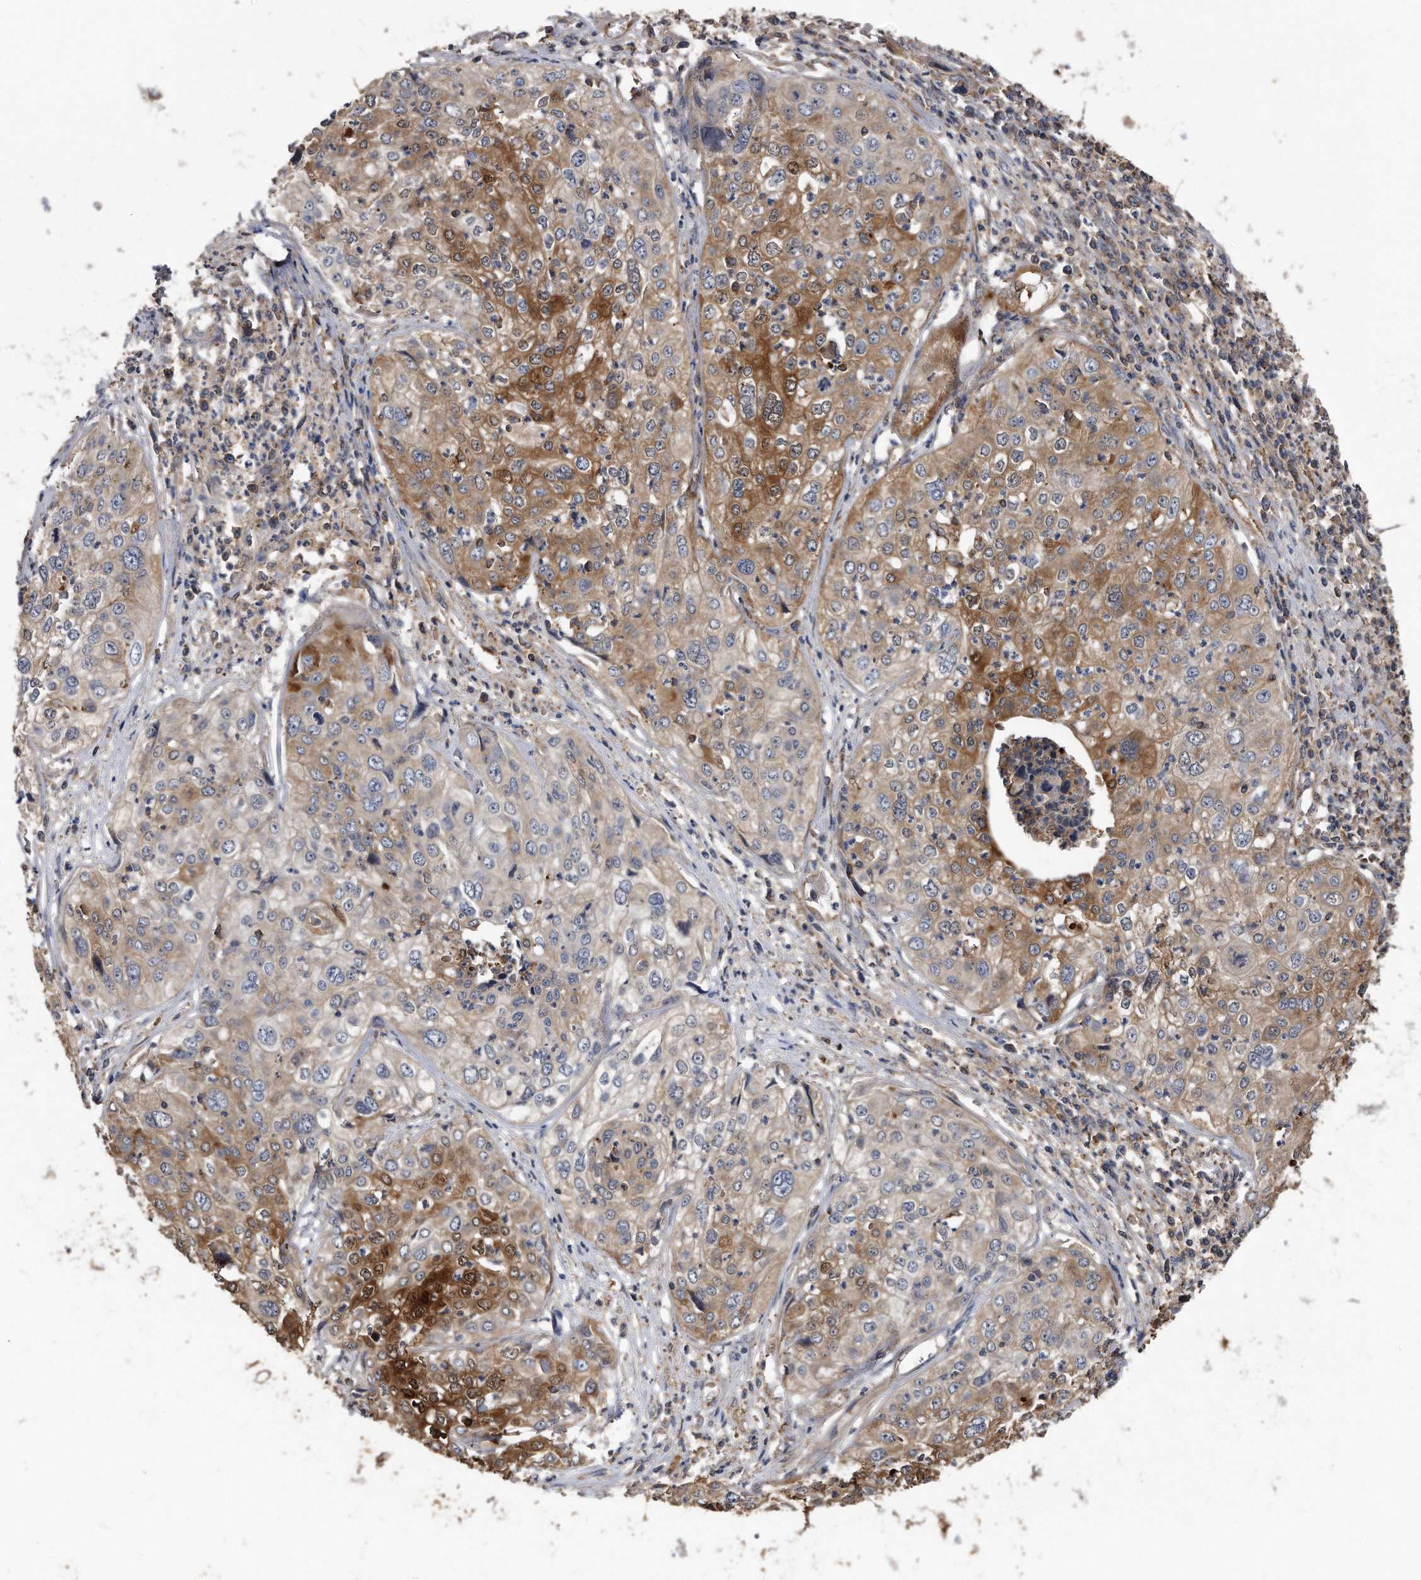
{"staining": {"intensity": "moderate", "quantity": ">75%", "location": "cytoplasmic/membranous"}, "tissue": "cervical cancer", "cell_type": "Tumor cells", "image_type": "cancer", "snomed": [{"axis": "morphology", "description": "Squamous cell carcinoma, NOS"}, {"axis": "topography", "description": "Cervix"}], "caption": "IHC of cervical squamous cell carcinoma exhibits medium levels of moderate cytoplasmic/membranous positivity in approximately >75% of tumor cells.", "gene": "KCND3", "patient": {"sex": "female", "age": 31}}